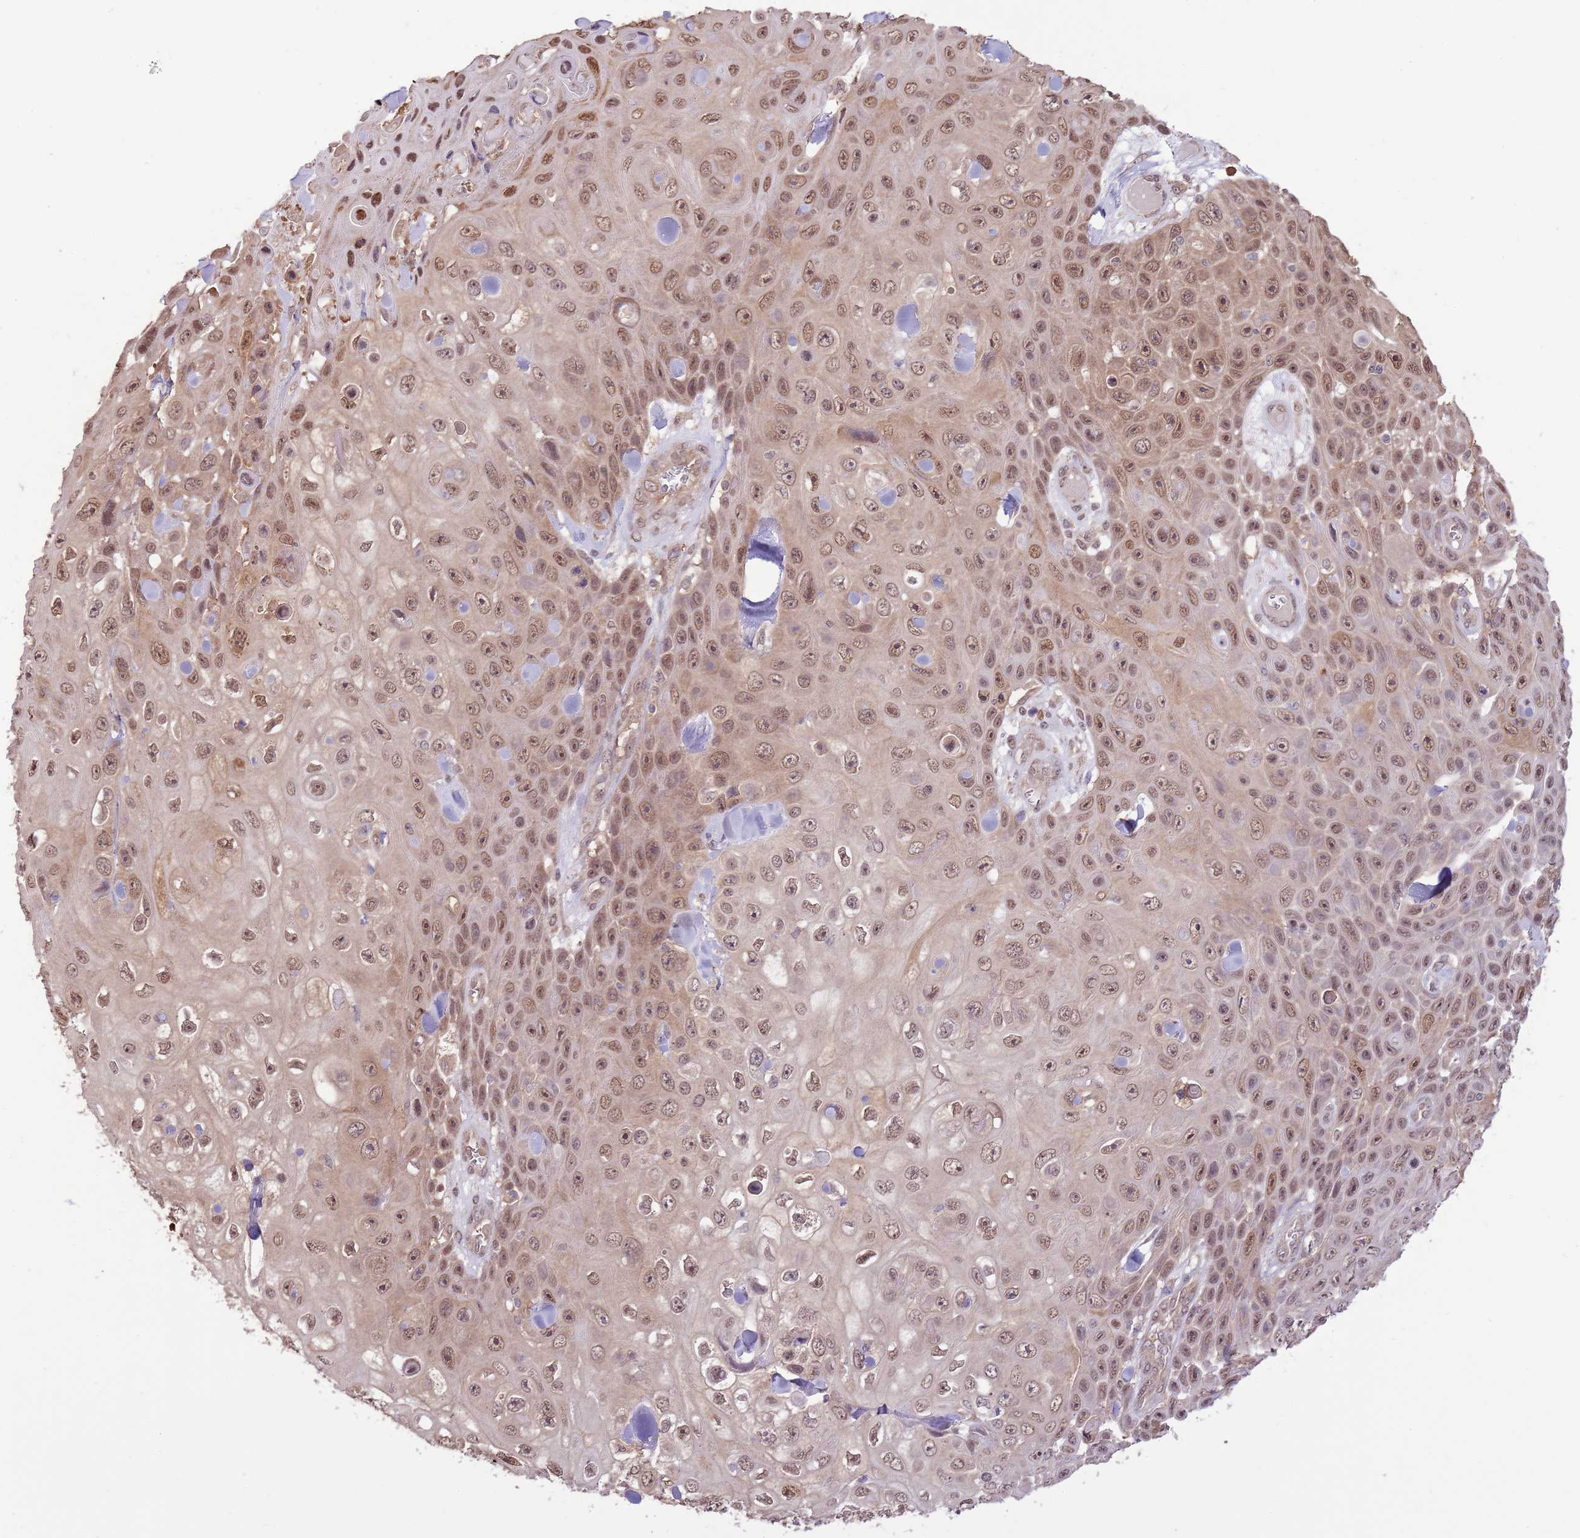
{"staining": {"intensity": "moderate", "quantity": ">75%", "location": "nuclear"}, "tissue": "skin cancer", "cell_type": "Tumor cells", "image_type": "cancer", "snomed": [{"axis": "morphology", "description": "Squamous cell carcinoma, NOS"}, {"axis": "topography", "description": "Skin"}], "caption": "Moderate nuclear protein positivity is present in about >75% of tumor cells in squamous cell carcinoma (skin).", "gene": "AMIGO1", "patient": {"sex": "male", "age": 82}}